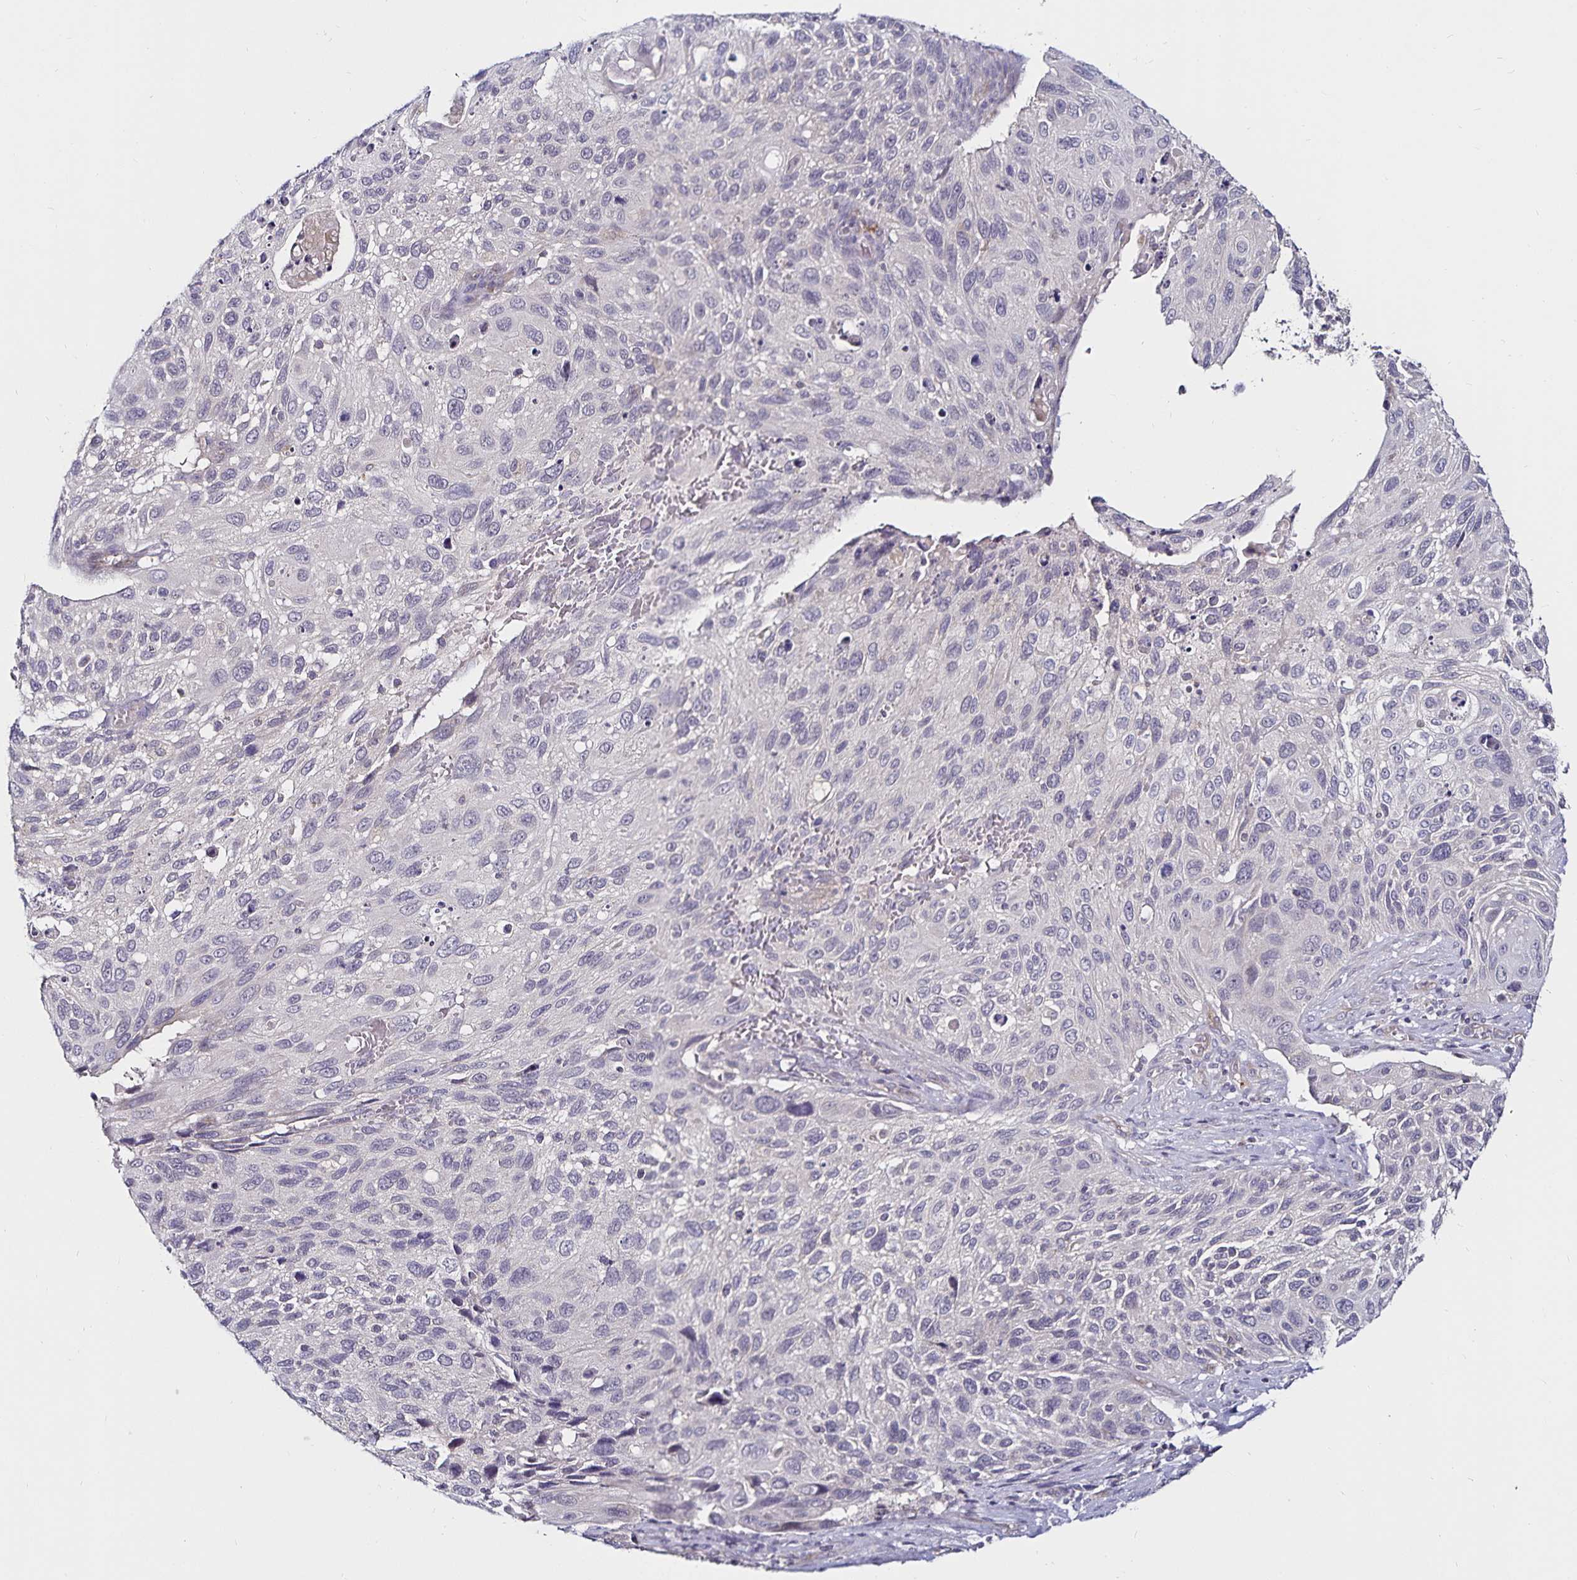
{"staining": {"intensity": "negative", "quantity": "none", "location": "none"}, "tissue": "cervical cancer", "cell_type": "Tumor cells", "image_type": "cancer", "snomed": [{"axis": "morphology", "description": "Squamous cell carcinoma, NOS"}, {"axis": "topography", "description": "Cervix"}], "caption": "This is a photomicrograph of IHC staining of squamous cell carcinoma (cervical), which shows no expression in tumor cells.", "gene": "ACSL5", "patient": {"sex": "female", "age": 70}}